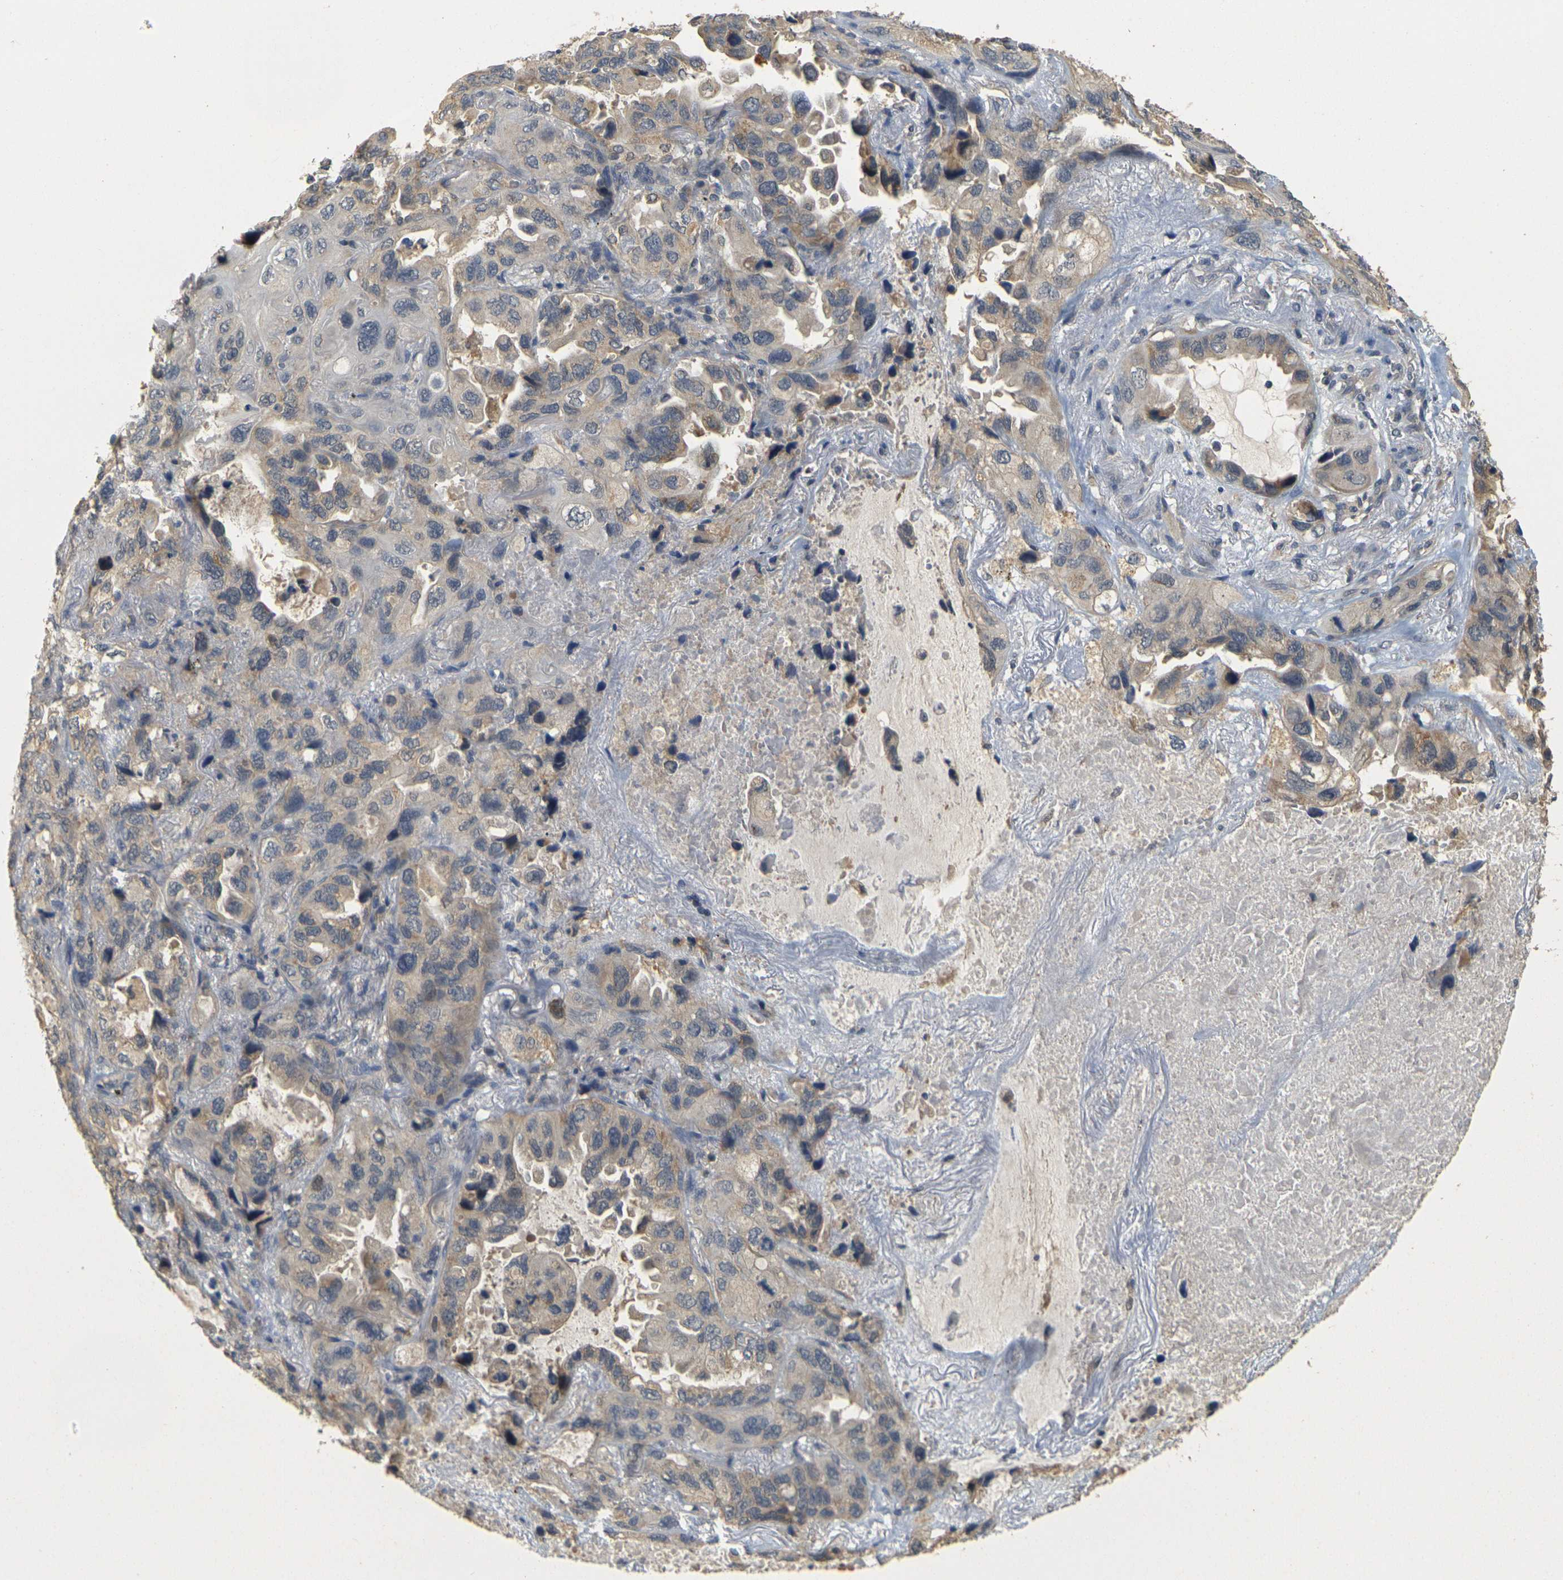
{"staining": {"intensity": "weak", "quantity": ">75%", "location": "cytoplasmic/membranous"}, "tissue": "lung cancer", "cell_type": "Tumor cells", "image_type": "cancer", "snomed": [{"axis": "morphology", "description": "Squamous cell carcinoma, NOS"}, {"axis": "topography", "description": "Lung"}], "caption": "Protein expression analysis of human lung cancer (squamous cell carcinoma) reveals weak cytoplasmic/membranous positivity in about >75% of tumor cells.", "gene": "GDAP1", "patient": {"sex": "female", "age": 73}}